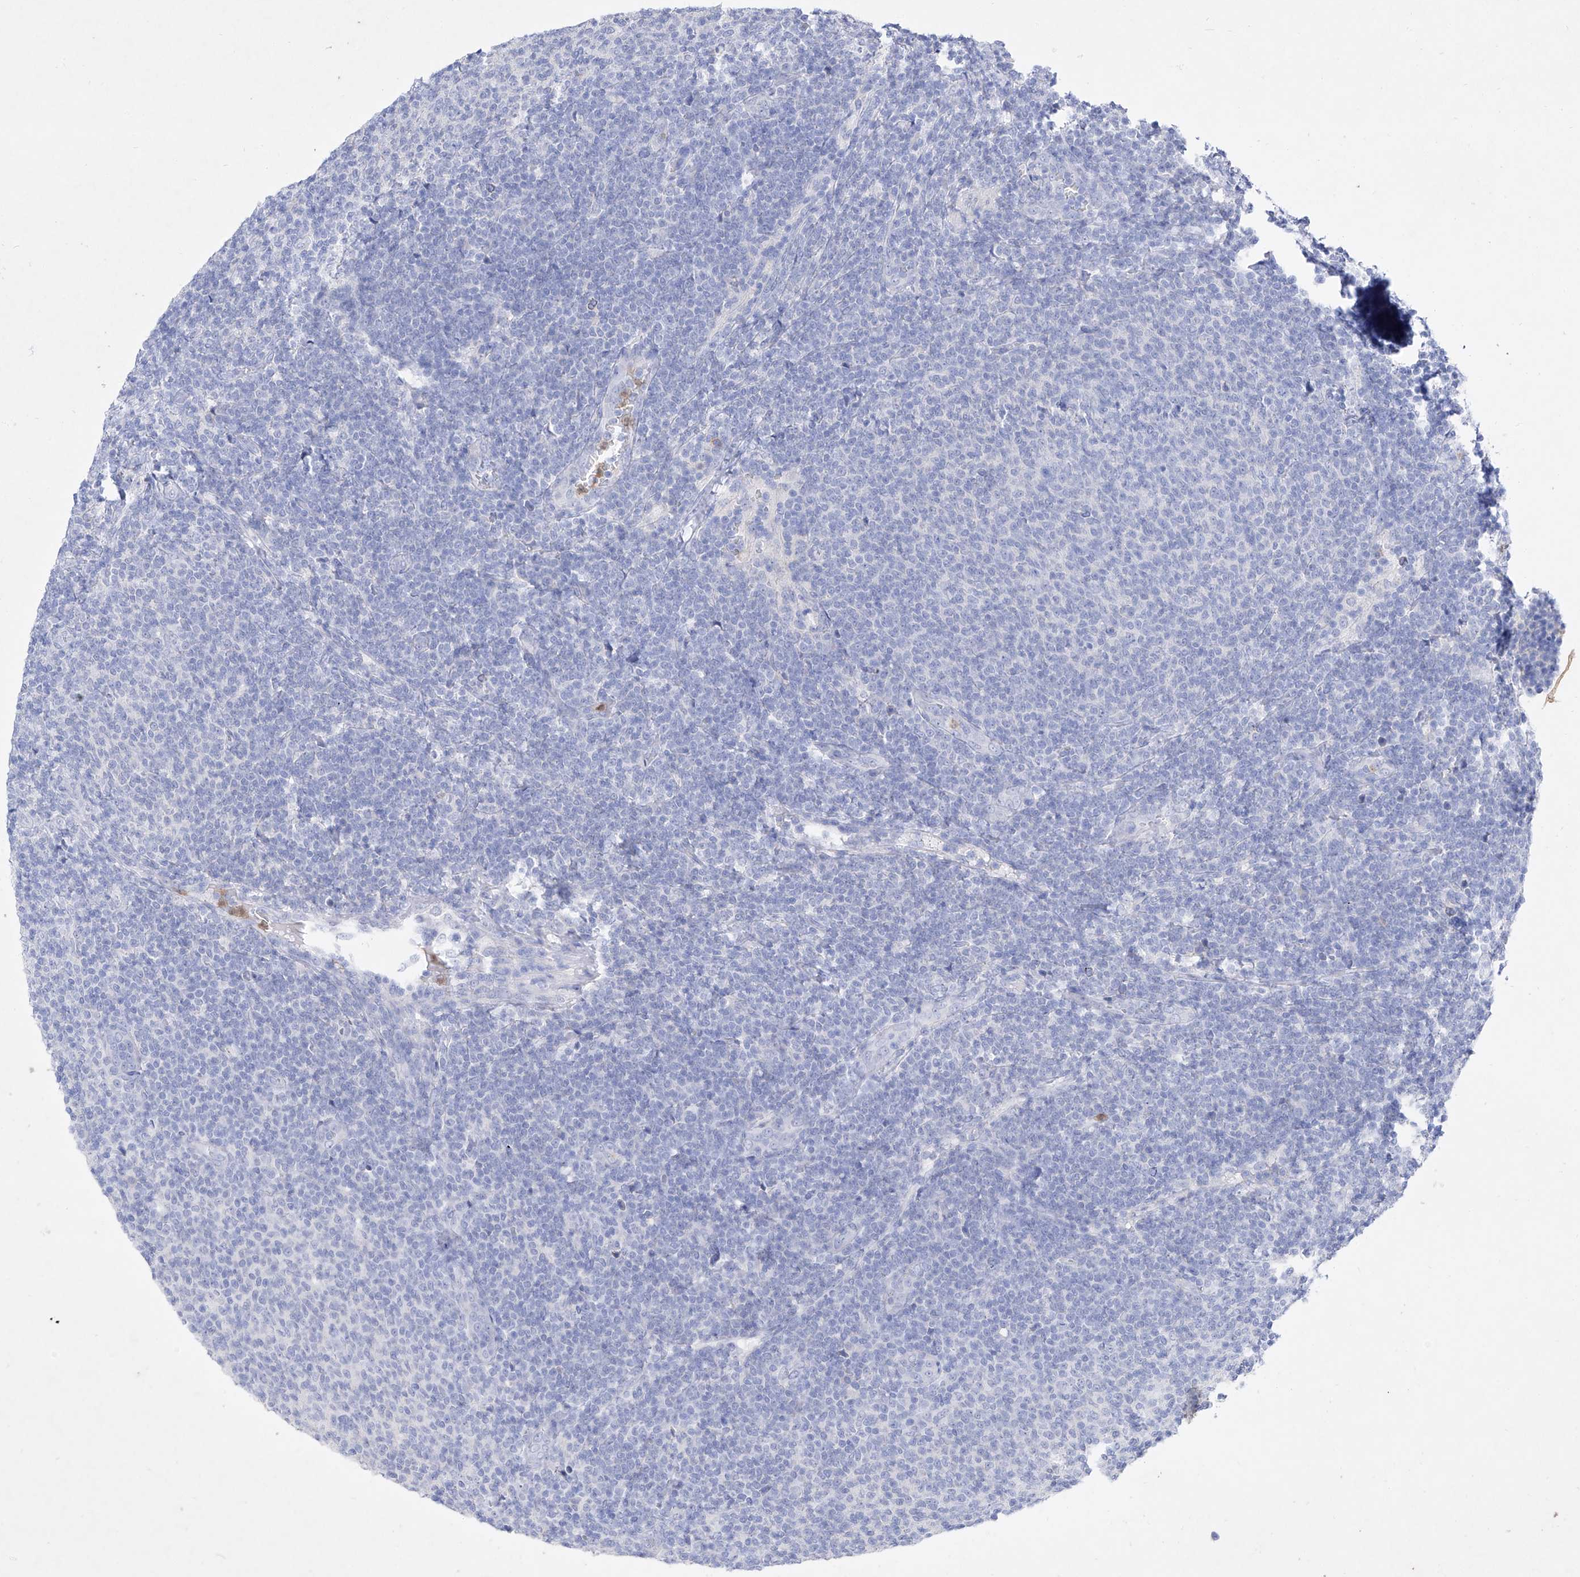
{"staining": {"intensity": "negative", "quantity": "none", "location": "none"}, "tissue": "lymphoma", "cell_type": "Tumor cells", "image_type": "cancer", "snomed": [{"axis": "morphology", "description": "Malignant lymphoma, non-Hodgkin's type, Low grade"}, {"axis": "topography", "description": "Lymph node"}], "caption": "Immunohistochemistry (IHC) image of malignant lymphoma, non-Hodgkin's type (low-grade) stained for a protein (brown), which reveals no positivity in tumor cells. The staining was performed using DAB (3,3'-diaminobenzidine) to visualize the protein expression in brown, while the nuclei were stained in blue with hematoxylin (Magnification: 20x).", "gene": "TM7SF2", "patient": {"sex": "male", "age": 66}}